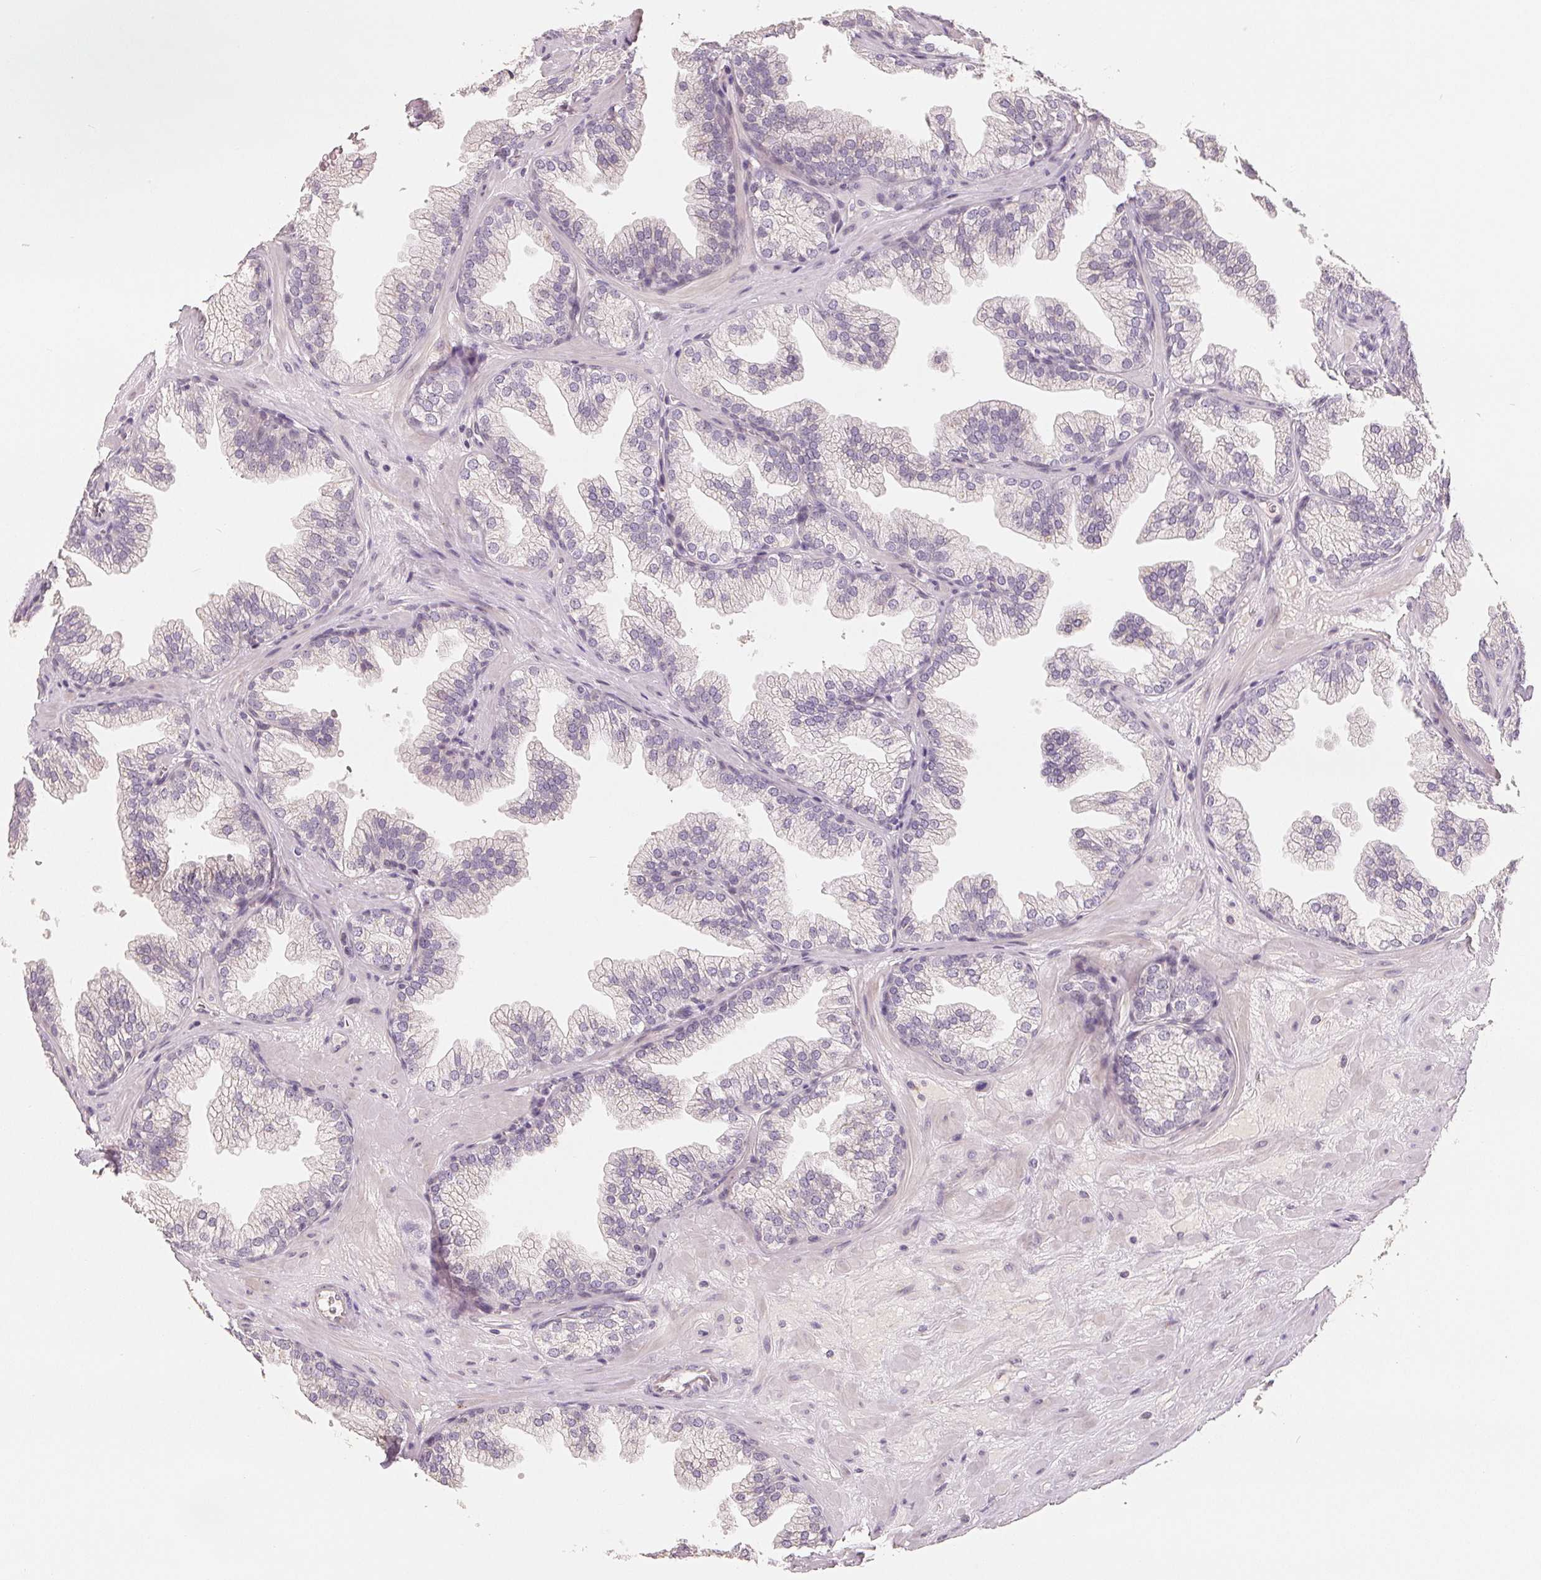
{"staining": {"intensity": "negative", "quantity": "none", "location": "none"}, "tissue": "prostate", "cell_type": "Glandular cells", "image_type": "normal", "snomed": [{"axis": "morphology", "description": "Normal tissue, NOS"}, {"axis": "topography", "description": "Prostate"}], "caption": "DAB (3,3'-diaminobenzidine) immunohistochemical staining of unremarkable prostate reveals no significant expression in glandular cells. Nuclei are stained in blue.", "gene": "TMSB15B", "patient": {"sex": "male", "age": 37}}